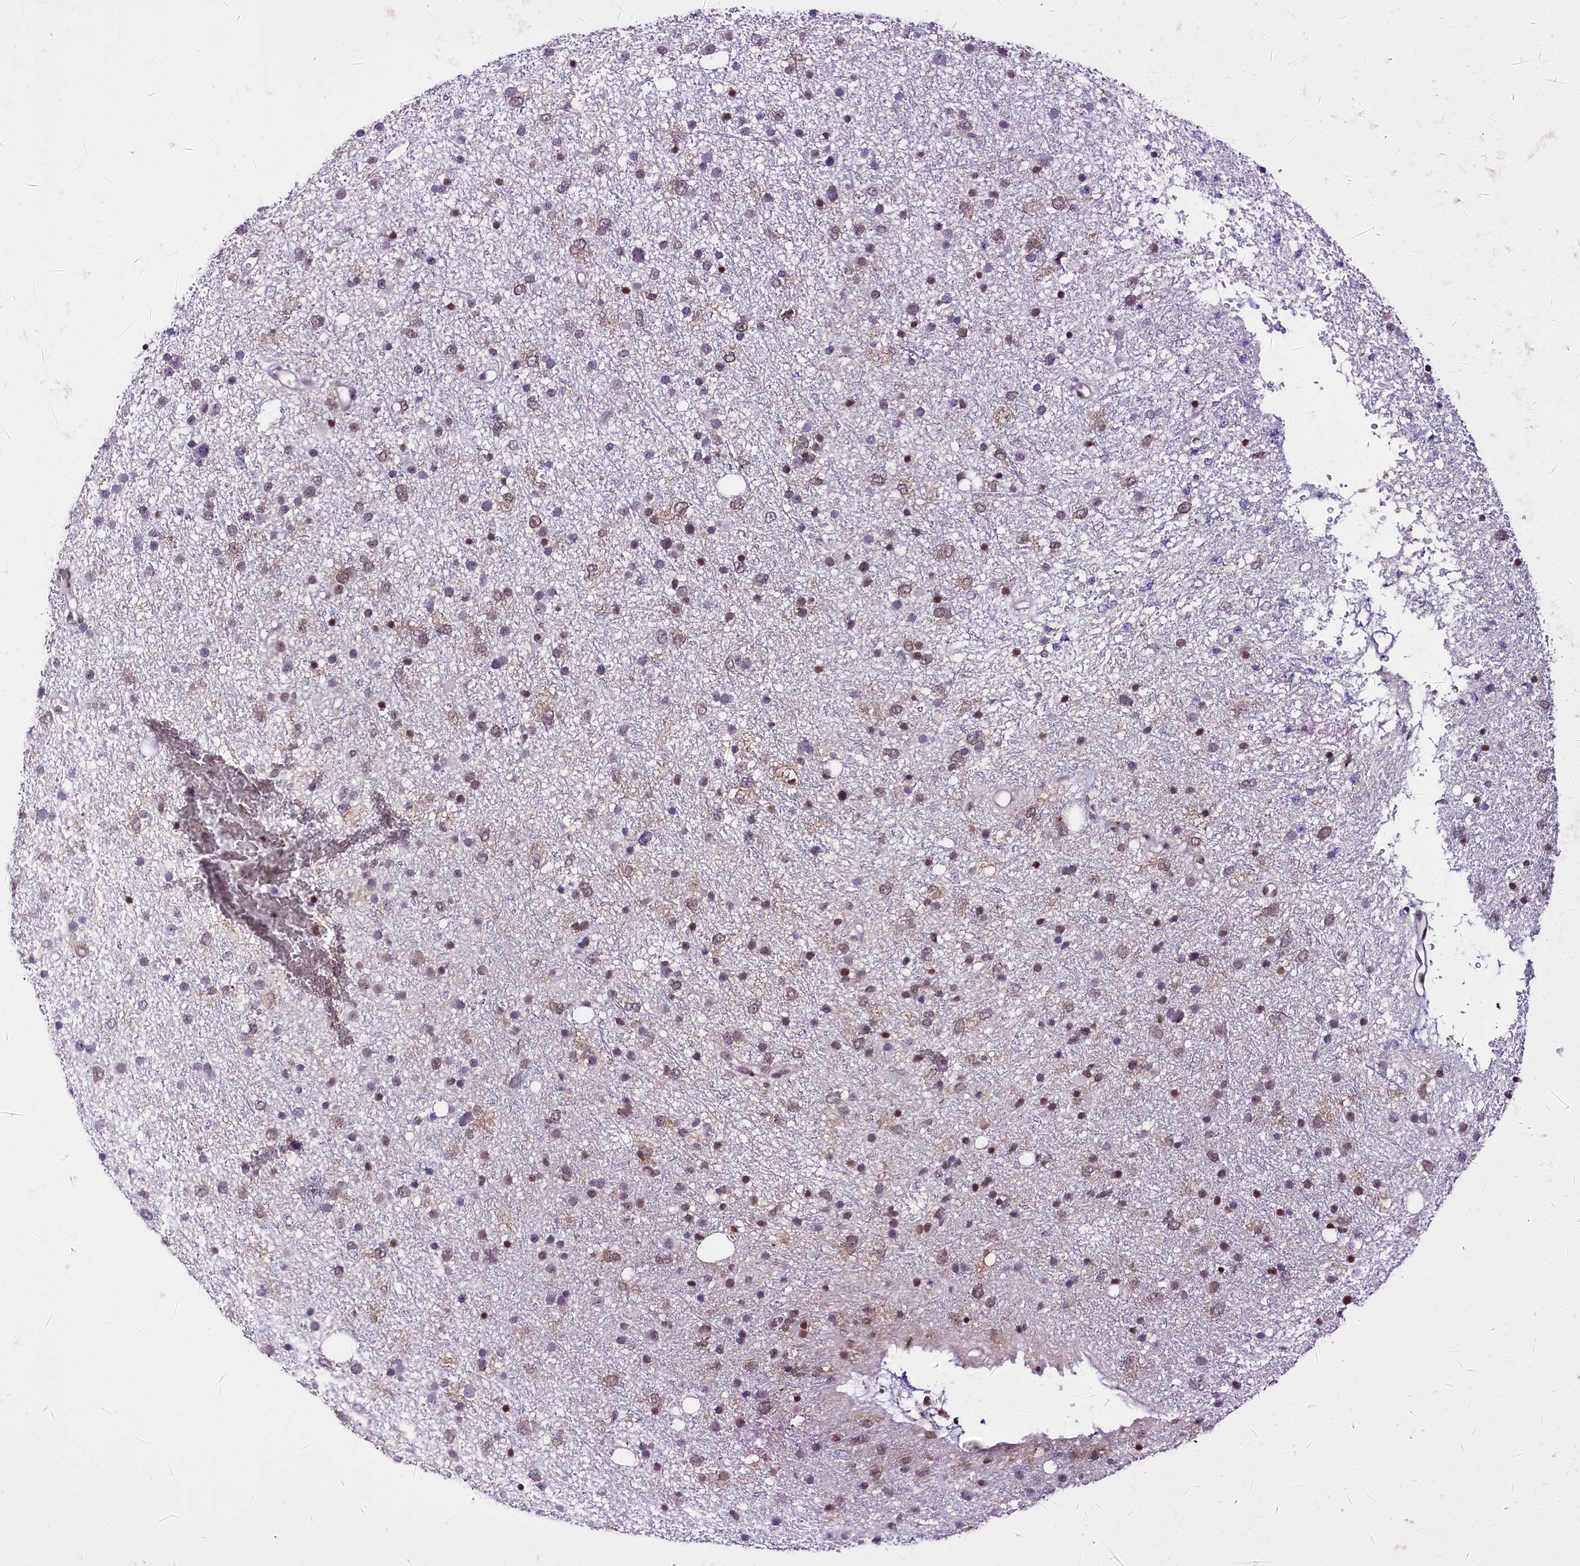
{"staining": {"intensity": "weak", "quantity": "25%-75%", "location": "nuclear"}, "tissue": "glioma", "cell_type": "Tumor cells", "image_type": "cancer", "snomed": [{"axis": "morphology", "description": "Glioma, malignant, Low grade"}, {"axis": "topography", "description": "Cerebral cortex"}], "caption": "Approximately 25%-75% of tumor cells in human glioma demonstrate weak nuclear protein positivity as visualized by brown immunohistochemical staining.", "gene": "SCAF11", "patient": {"sex": "female", "age": 39}}